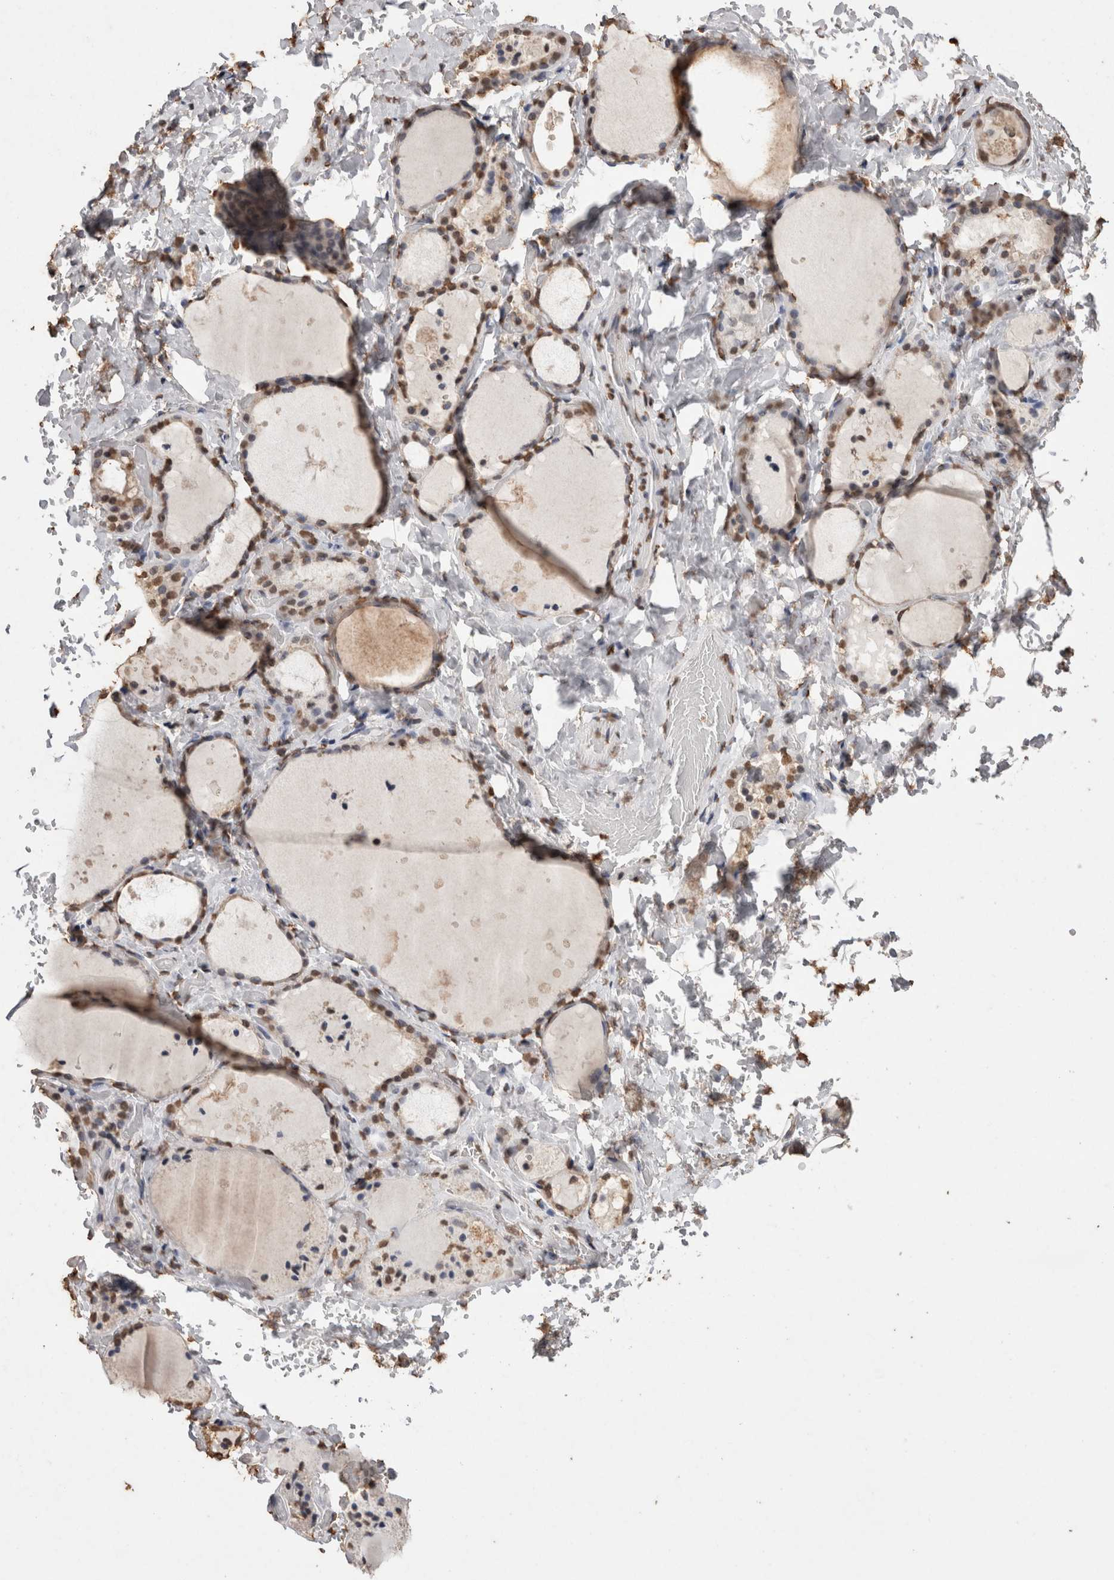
{"staining": {"intensity": "moderate", "quantity": "25%-75%", "location": "nuclear"}, "tissue": "thyroid gland", "cell_type": "Glandular cells", "image_type": "normal", "snomed": [{"axis": "morphology", "description": "Normal tissue, NOS"}, {"axis": "topography", "description": "Thyroid gland"}], "caption": "Glandular cells demonstrate medium levels of moderate nuclear expression in approximately 25%-75% of cells in normal thyroid gland. Ihc stains the protein in brown and the nuclei are stained blue.", "gene": "NTHL1", "patient": {"sex": "female", "age": 44}}